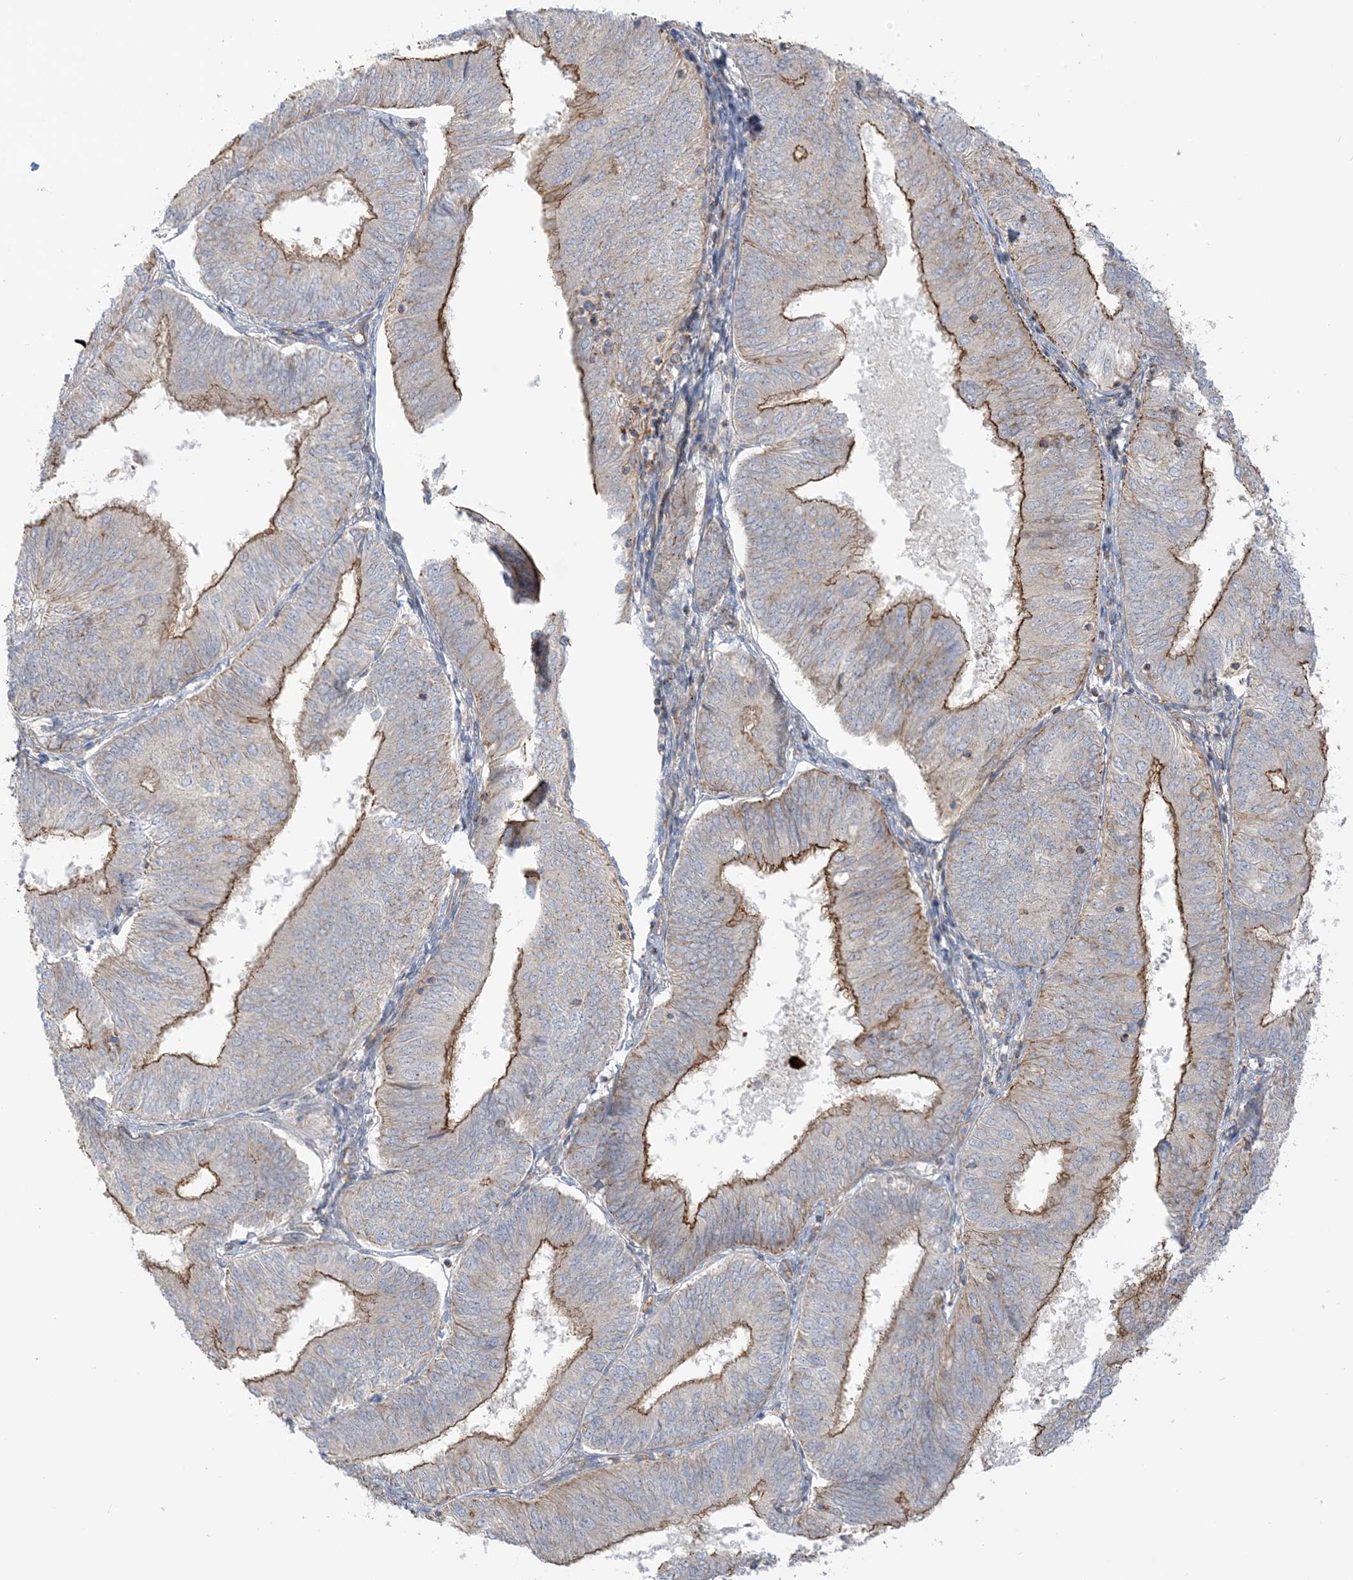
{"staining": {"intensity": "moderate", "quantity": "<25%", "location": "cytoplasmic/membranous"}, "tissue": "endometrial cancer", "cell_type": "Tumor cells", "image_type": "cancer", "snomed": [{"axis": "morphology", "description": "Adenocarcinoma, NOS"}, {"axis": "topography", "description": "Endometrium"}], "caption": "Immunohistochemistry histopathology image of adenocarcinoma (endometrial) stained for a protein (brown), which displays low levels of moderate cytoplasmic/membranous staining in about <25% of tumor cells.", "gene": "ICMT", "patient": {"sex": "female", "age": 58}}